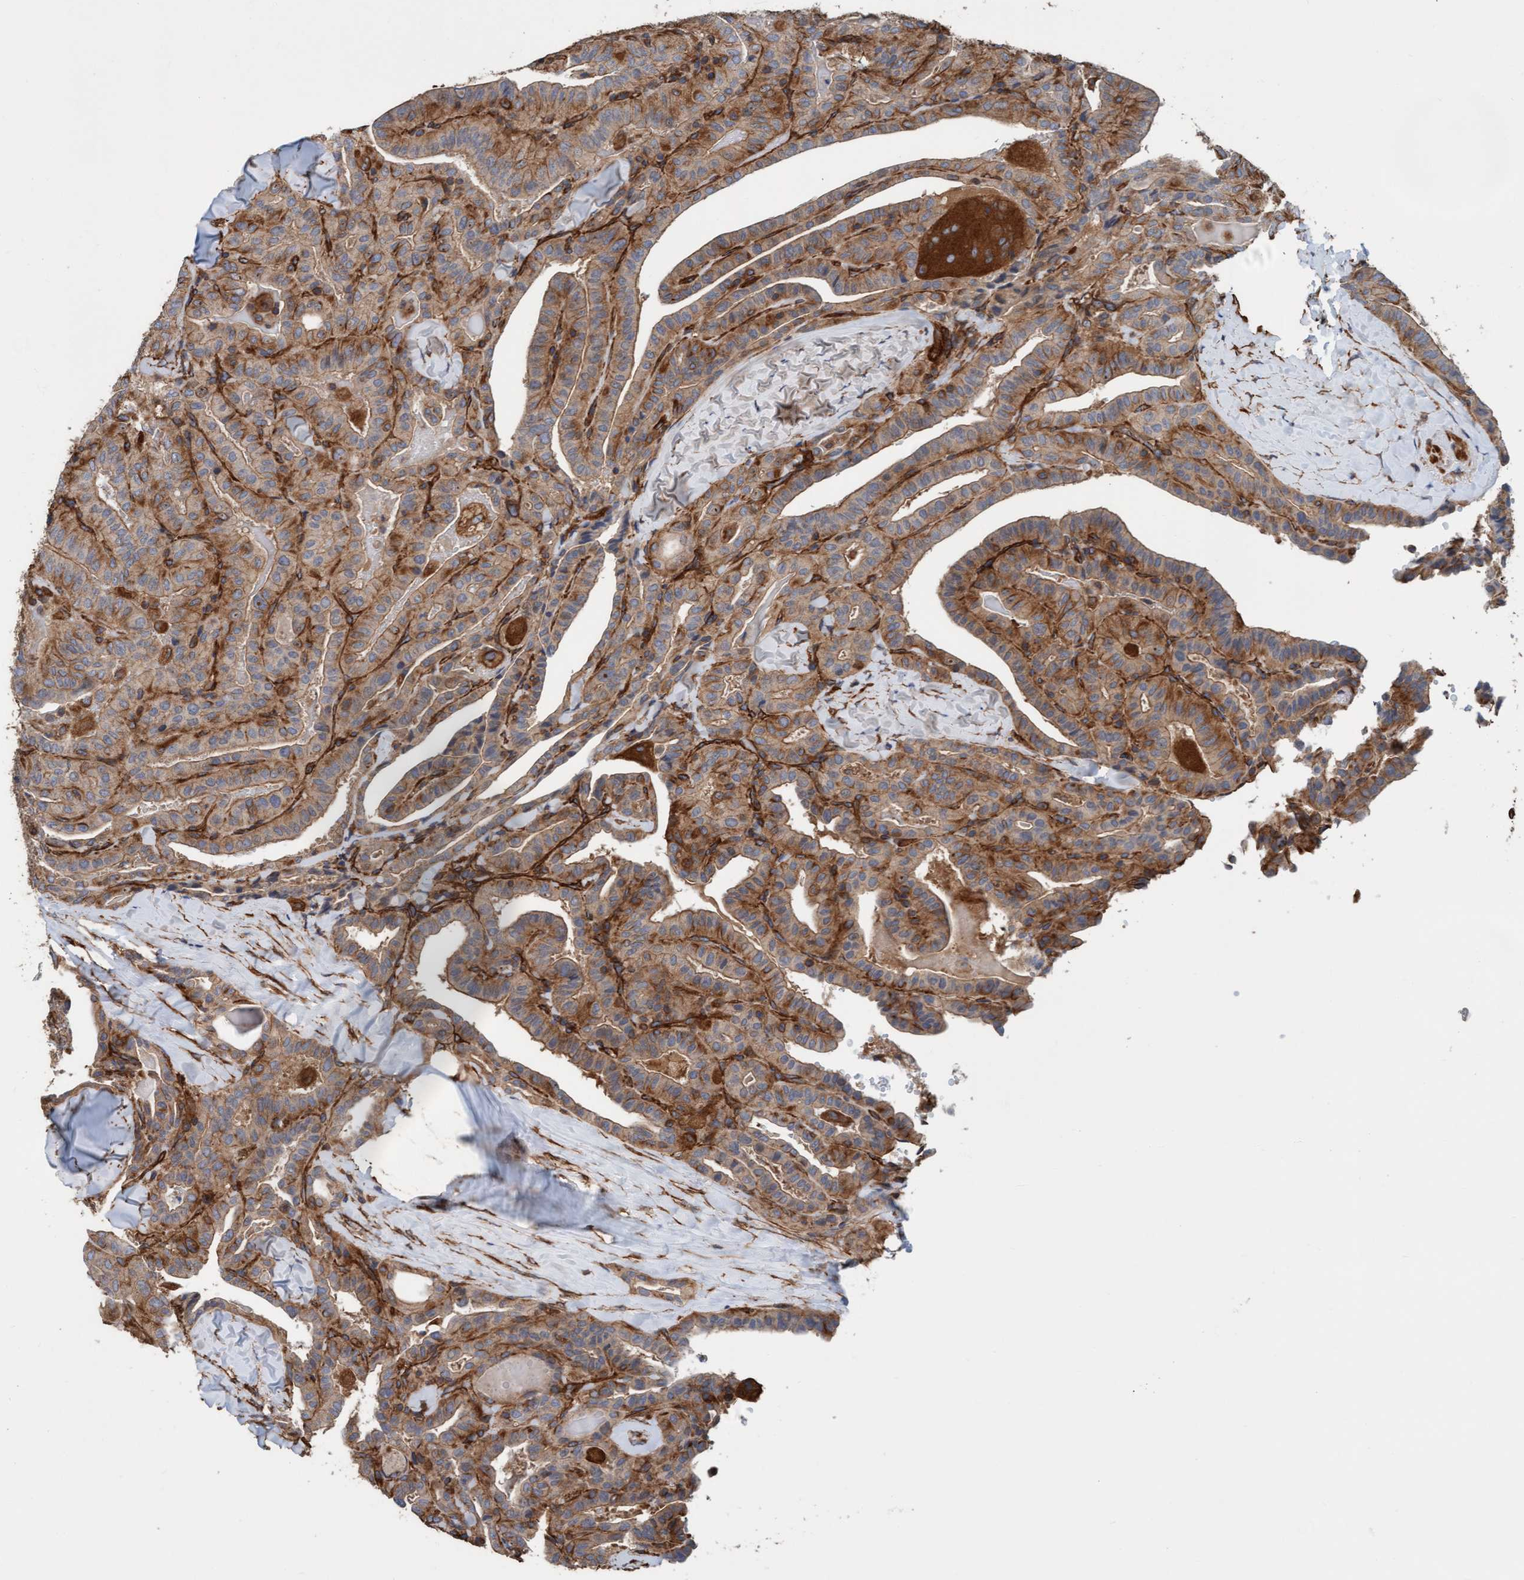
{"staining": {"intensity": "moderate", "quantity": ">75%", "location": "cytoplasmic/membranous"}, "tissue": "thyroid cancer", "cell_type": "Tumor cells", "image_type": "cancer", "snomed": [{"axis": "morphology", "description": "Papillary adenocarcinoma, NOS"}, {"axis": "topography", "description": "Thyroid gland"}], "caption": "There is medium levels of moderate cytoplasmic/membranous expression in tumor cells of thyroid papillary adenocarcinoma, as demonstrated by immunohistochemical staining (brown color).", "gene": "STXBP4", "patient": {"sex": "male", "age": 77}}